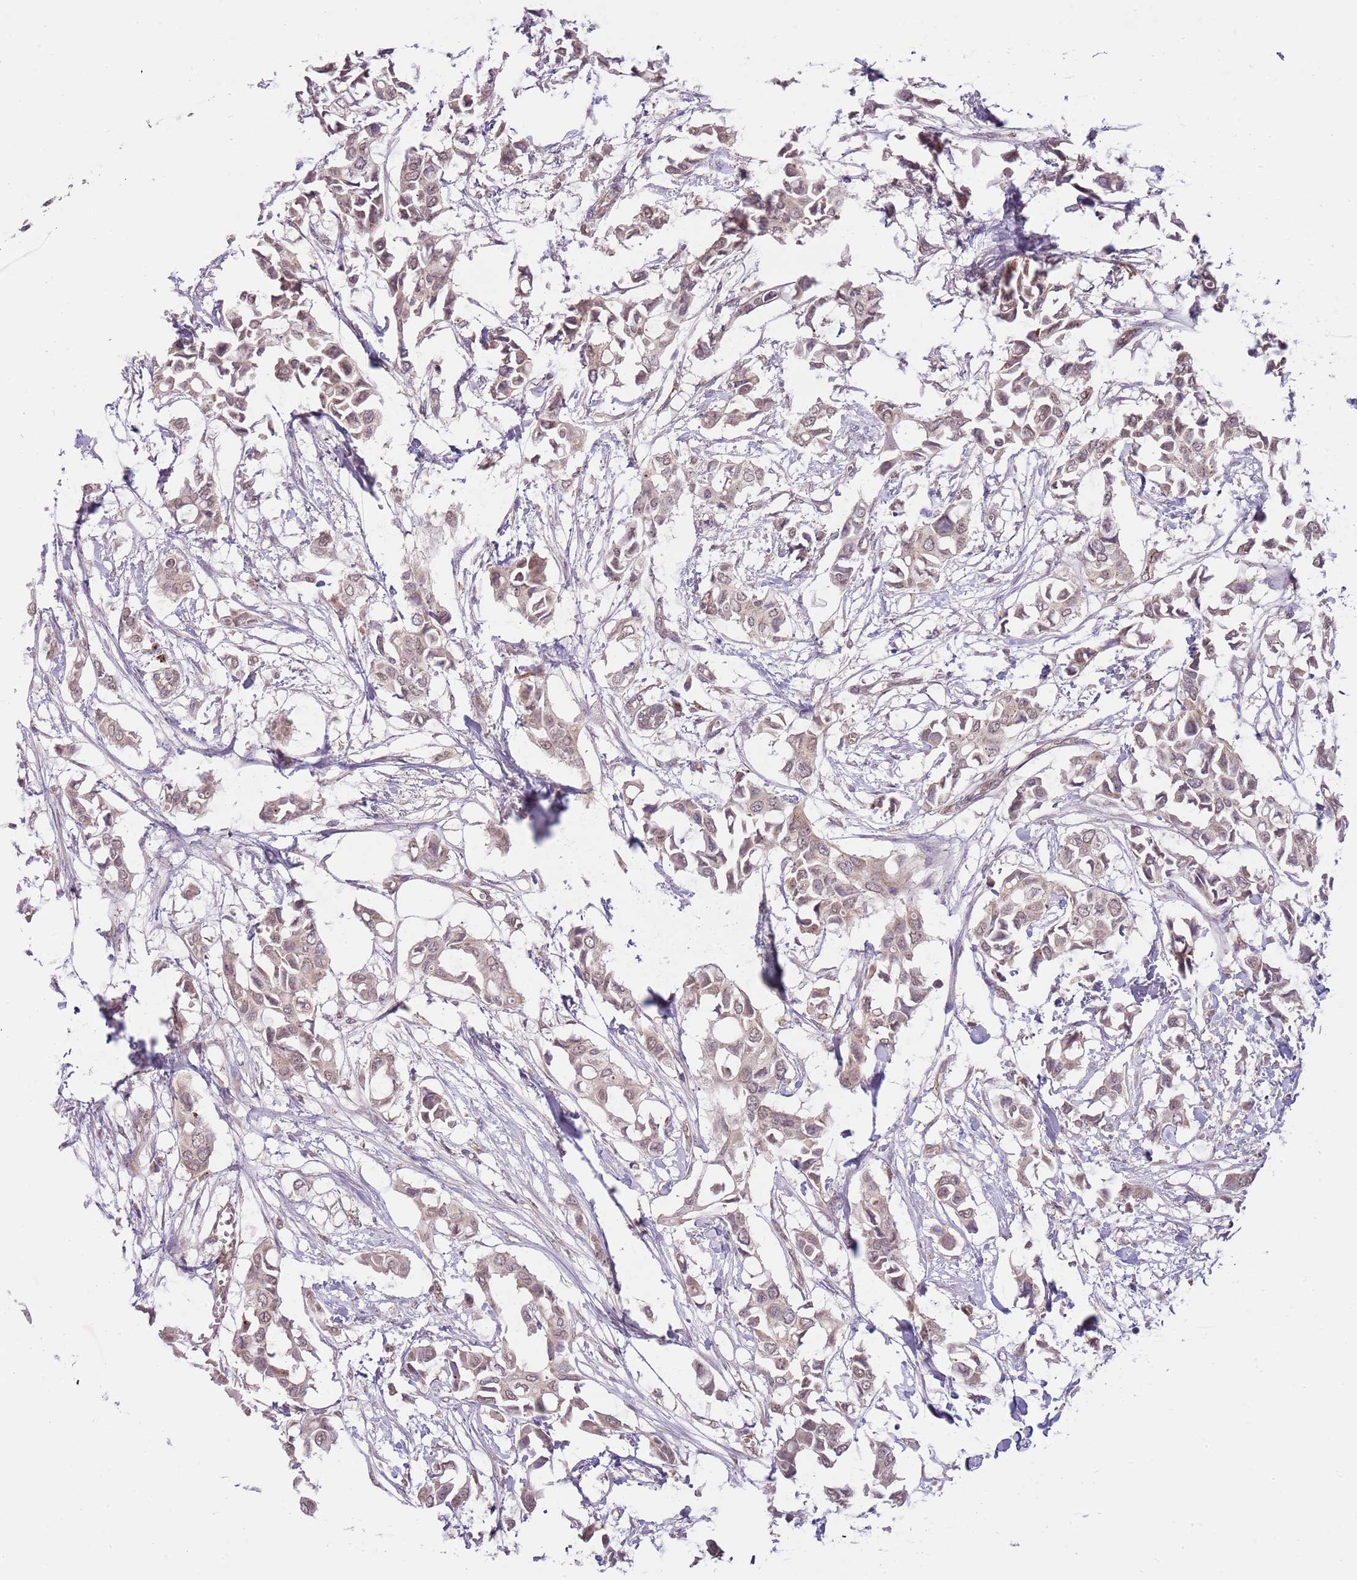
{"staining": {"intensity": "weak", "quantity": ">75%", "location": "nuclear"}, "tissue": "breast cancer", "cell_type": "Tumor cells", "image_type": "cancer", "snomed": [{"axis": "morphology", "description": "Duct carcinoma"}, {"axis": "topography", "description": "Breast"}], "caption": "This is an image of immunohistochemistry staining of breast invasive ductal carcinoma, which shows weak staining in the nuclear of tumor cells.", "gene": "SKOR2", "patient": {"sex": "female", "age": 41}}